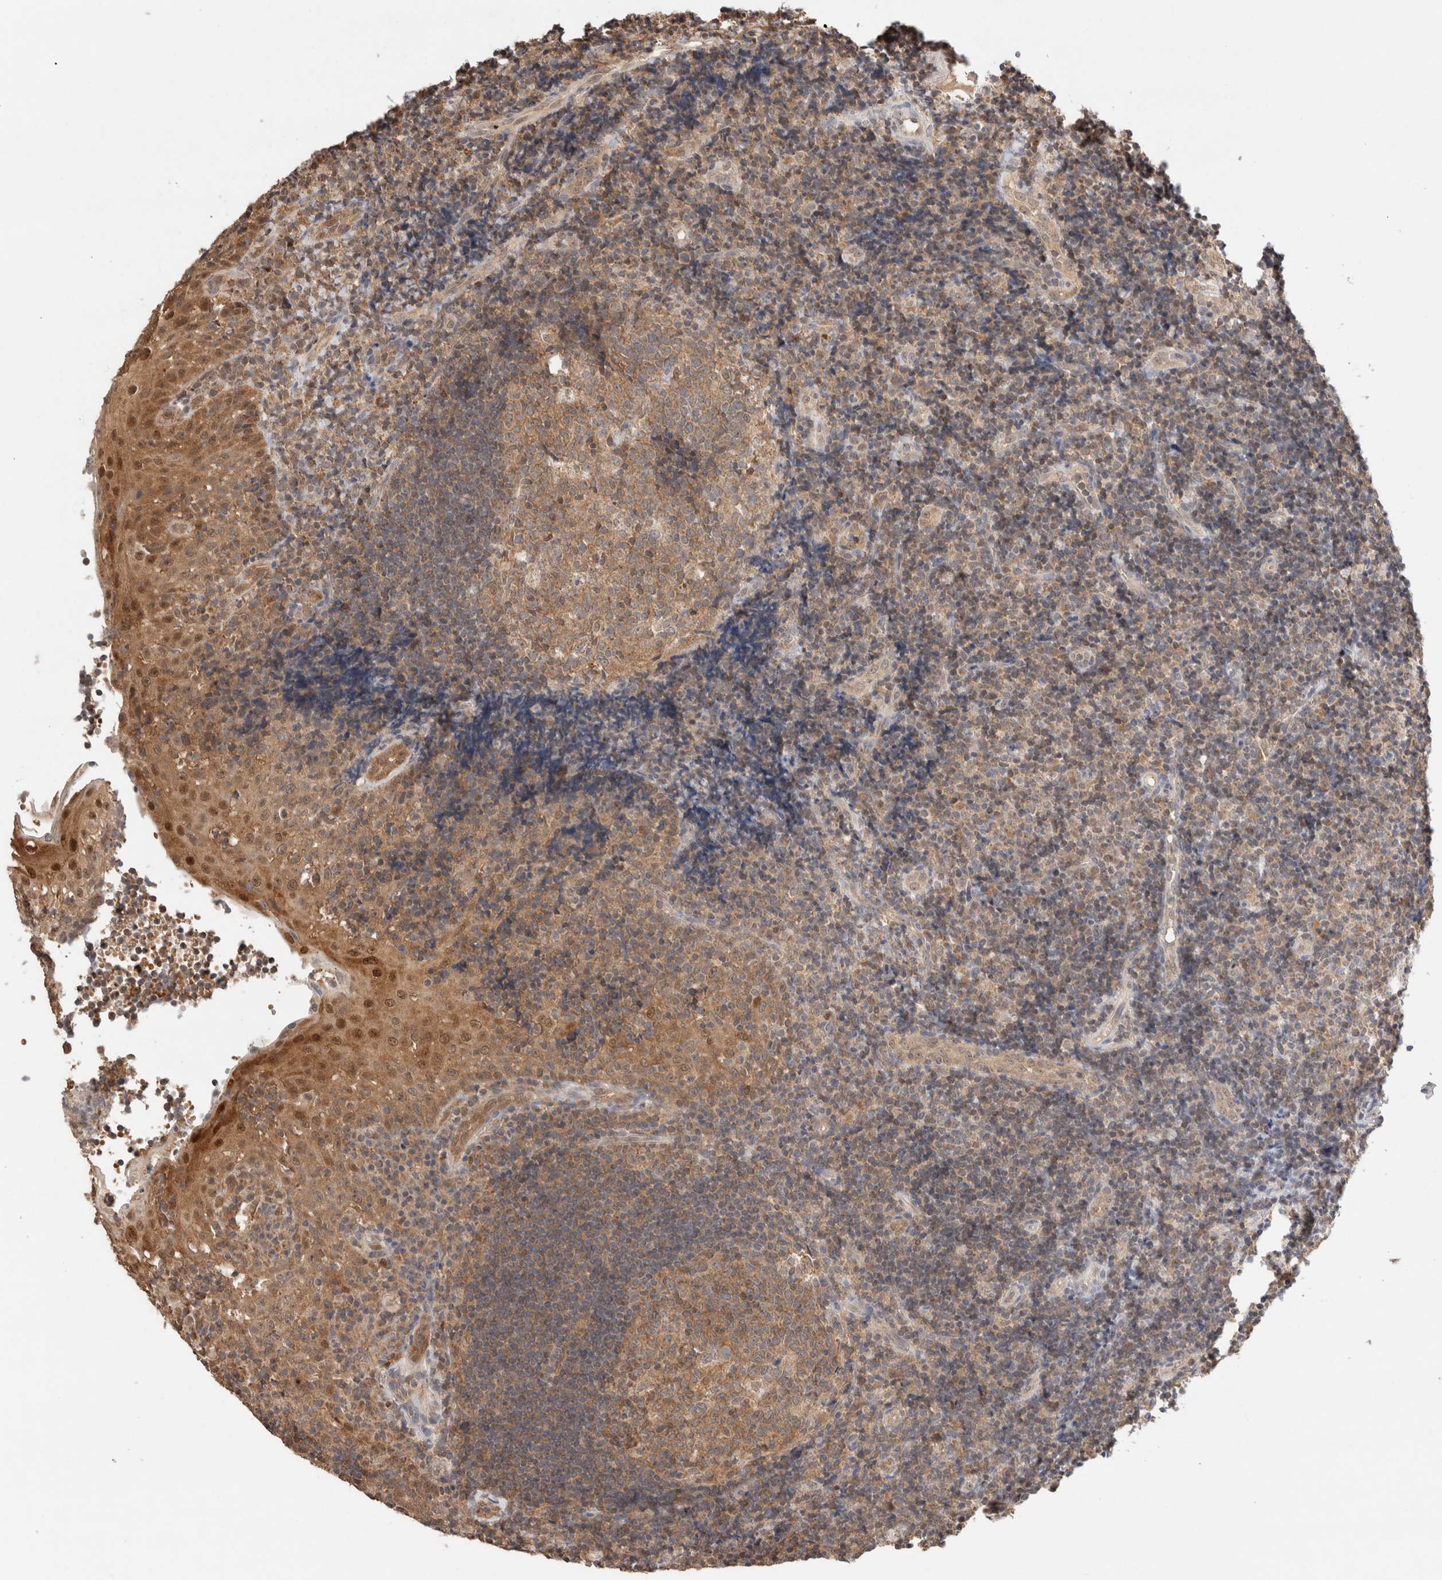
{"staining": {"intensity": "moderate", "quantity": ">75%", "location": "cytoplasmic/membranous"}, "tissue": "tonsil", "cell_type": "Germinal center cells", "image_type": "normal", "snomed": [{"axis": "morphology", "description": "Normal tissue, NOS"}, {"axis": "topography", "description": "Tonsil"}], "caption": "A photomicrograph of human tonsil stained for a protein displays moderate cytoplasmic/membranous brown staining in germinal center cells. (DAB (3,3'-diaminobenzidine) IHC, brown staining for protein, blue staining for nuclei).", "gene": "CA13", "patient": {"sex": "female", "age": 40}}